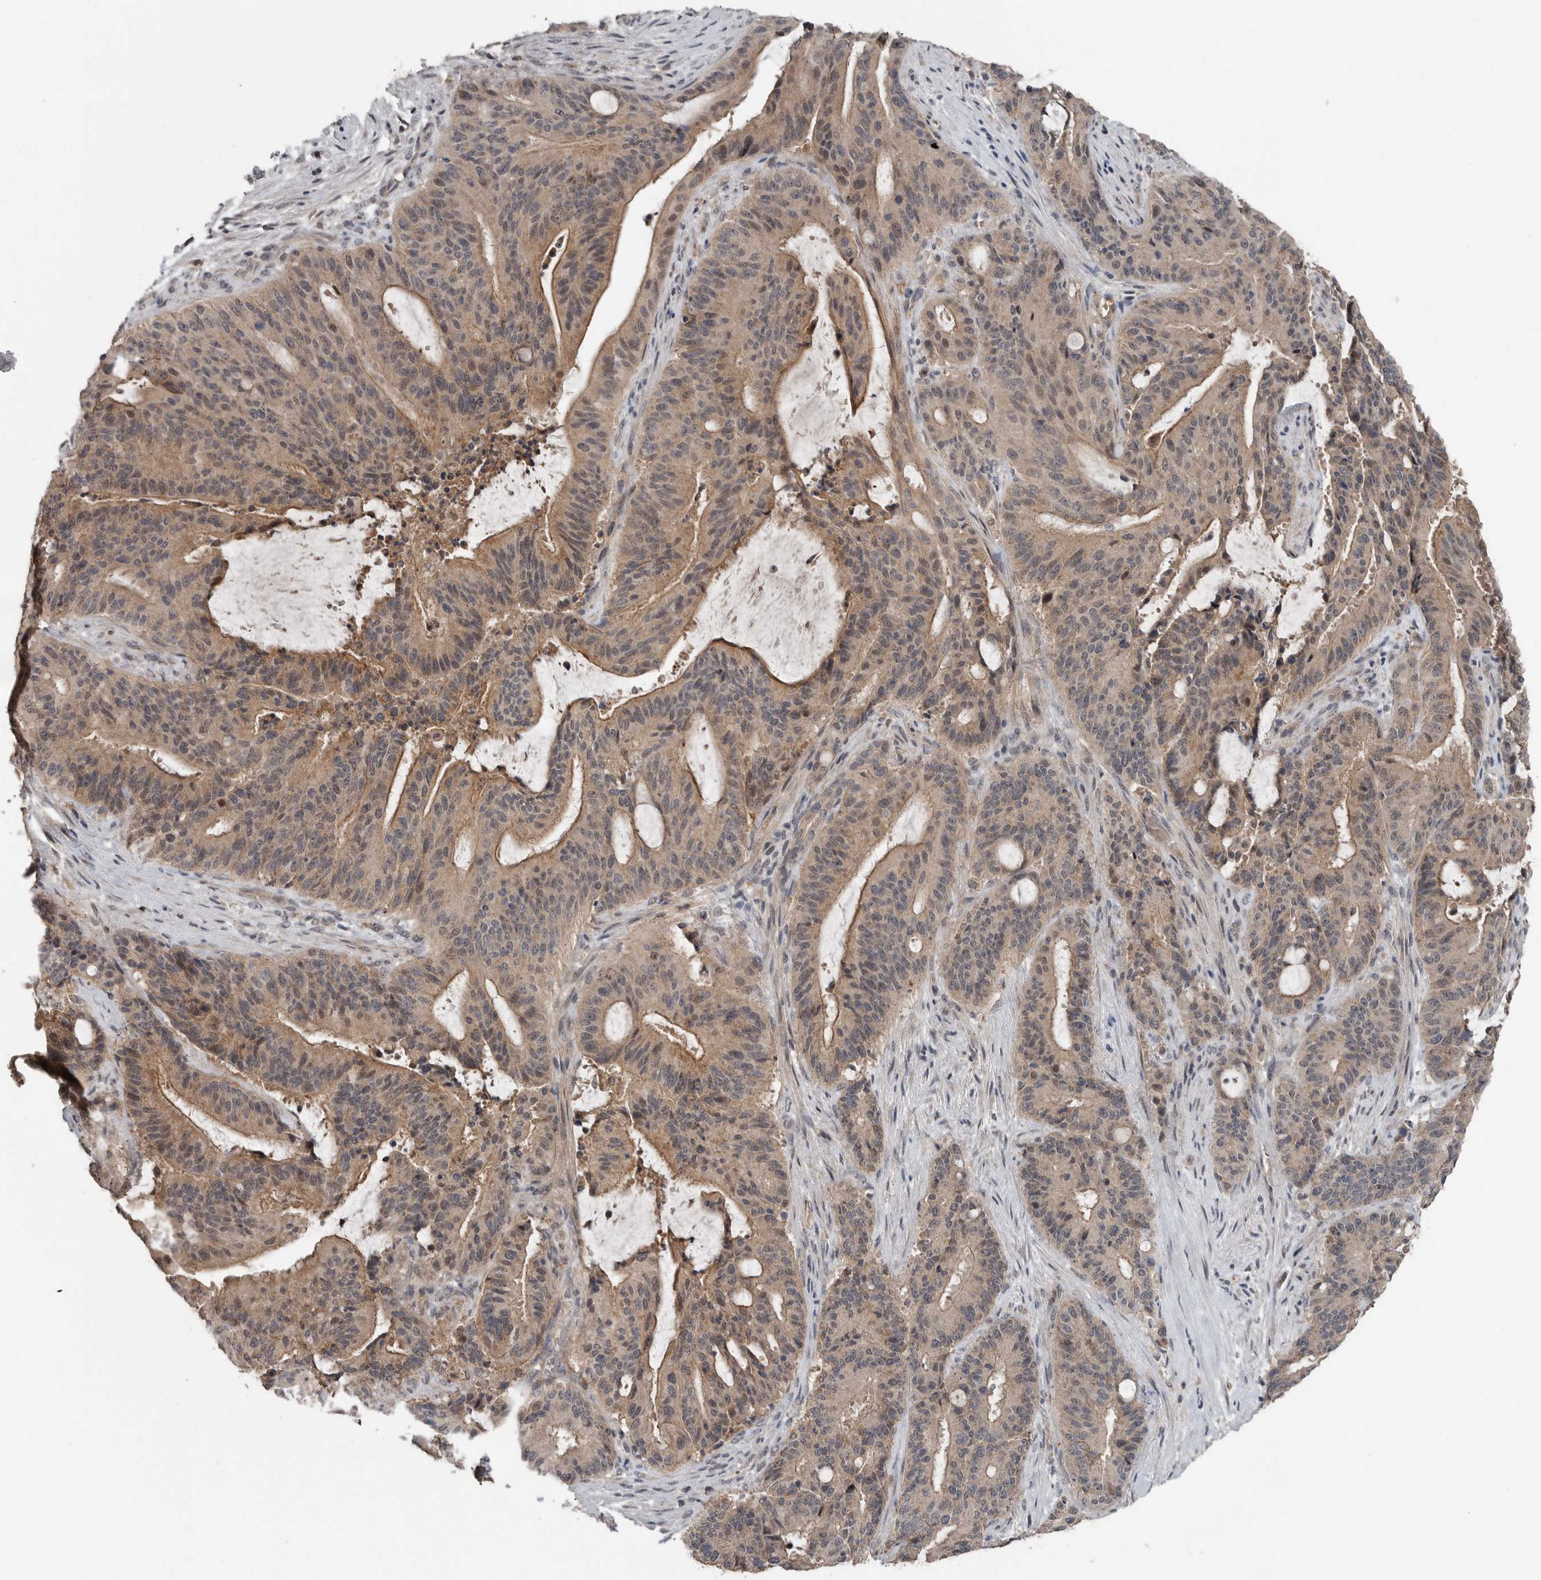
{"staining": {"intensity": "moderate", "quantity": "<25%", "location": "cytoplasmic/membranous"}, "tissue": "liver cancer", "cell_type": "Tumor cells", "image_type": "cancer", "snomed": [{"axis": "morphology", "description": "Normal tissue, NOS"}, {"axis": "morphology", "description": "Cholangiocarcinoma"}, {"axis": "topography", "description": "Liver"}, {"axis": "topography", "description": "Peripheral nerve tissue"}], "caption": "Immunohistochemistry (IHC) of cholangiocarcinoma (liver) shows low levels of moderate cytoplasmic/membranous expression in about <25% of tumor cells.", "gene": "SCP2", "patient": {"sex": "female", "age": 73}}